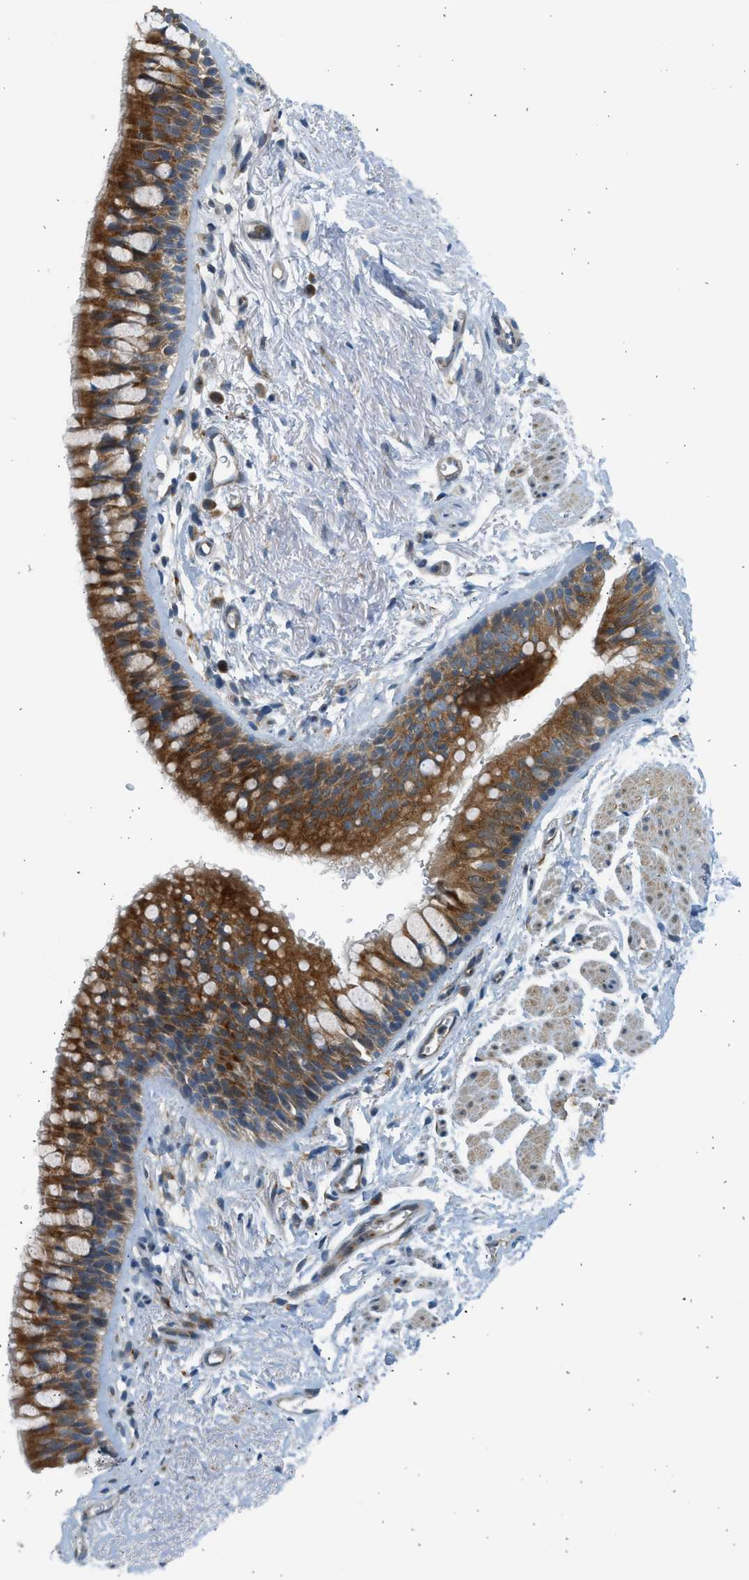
{"staining": {"intensity": "negative", "quantity": "none", "location": "none"}, "tissue": "adipose tissue", "cell_type": "Adipocytes", "image_type": "normal", "snomed": [{"axis": "morphology", "description": "Normal tissue, NOS"}, {"axis": "topography", "description": "Cartilage tissue"}, {"axis": "topography", "description": "Bronchus"}], "caption": "Normal adipose tissue was stained to show a protein in brown. There is no significant staining in adipocytes. (Brightfield microscopy of DAB (3,3'-diaminobenzidine) immunohistochemistry (IHC) at high magnification).", "gene": "KDELR2", "patient": {"sex": "female", "age": 53}}